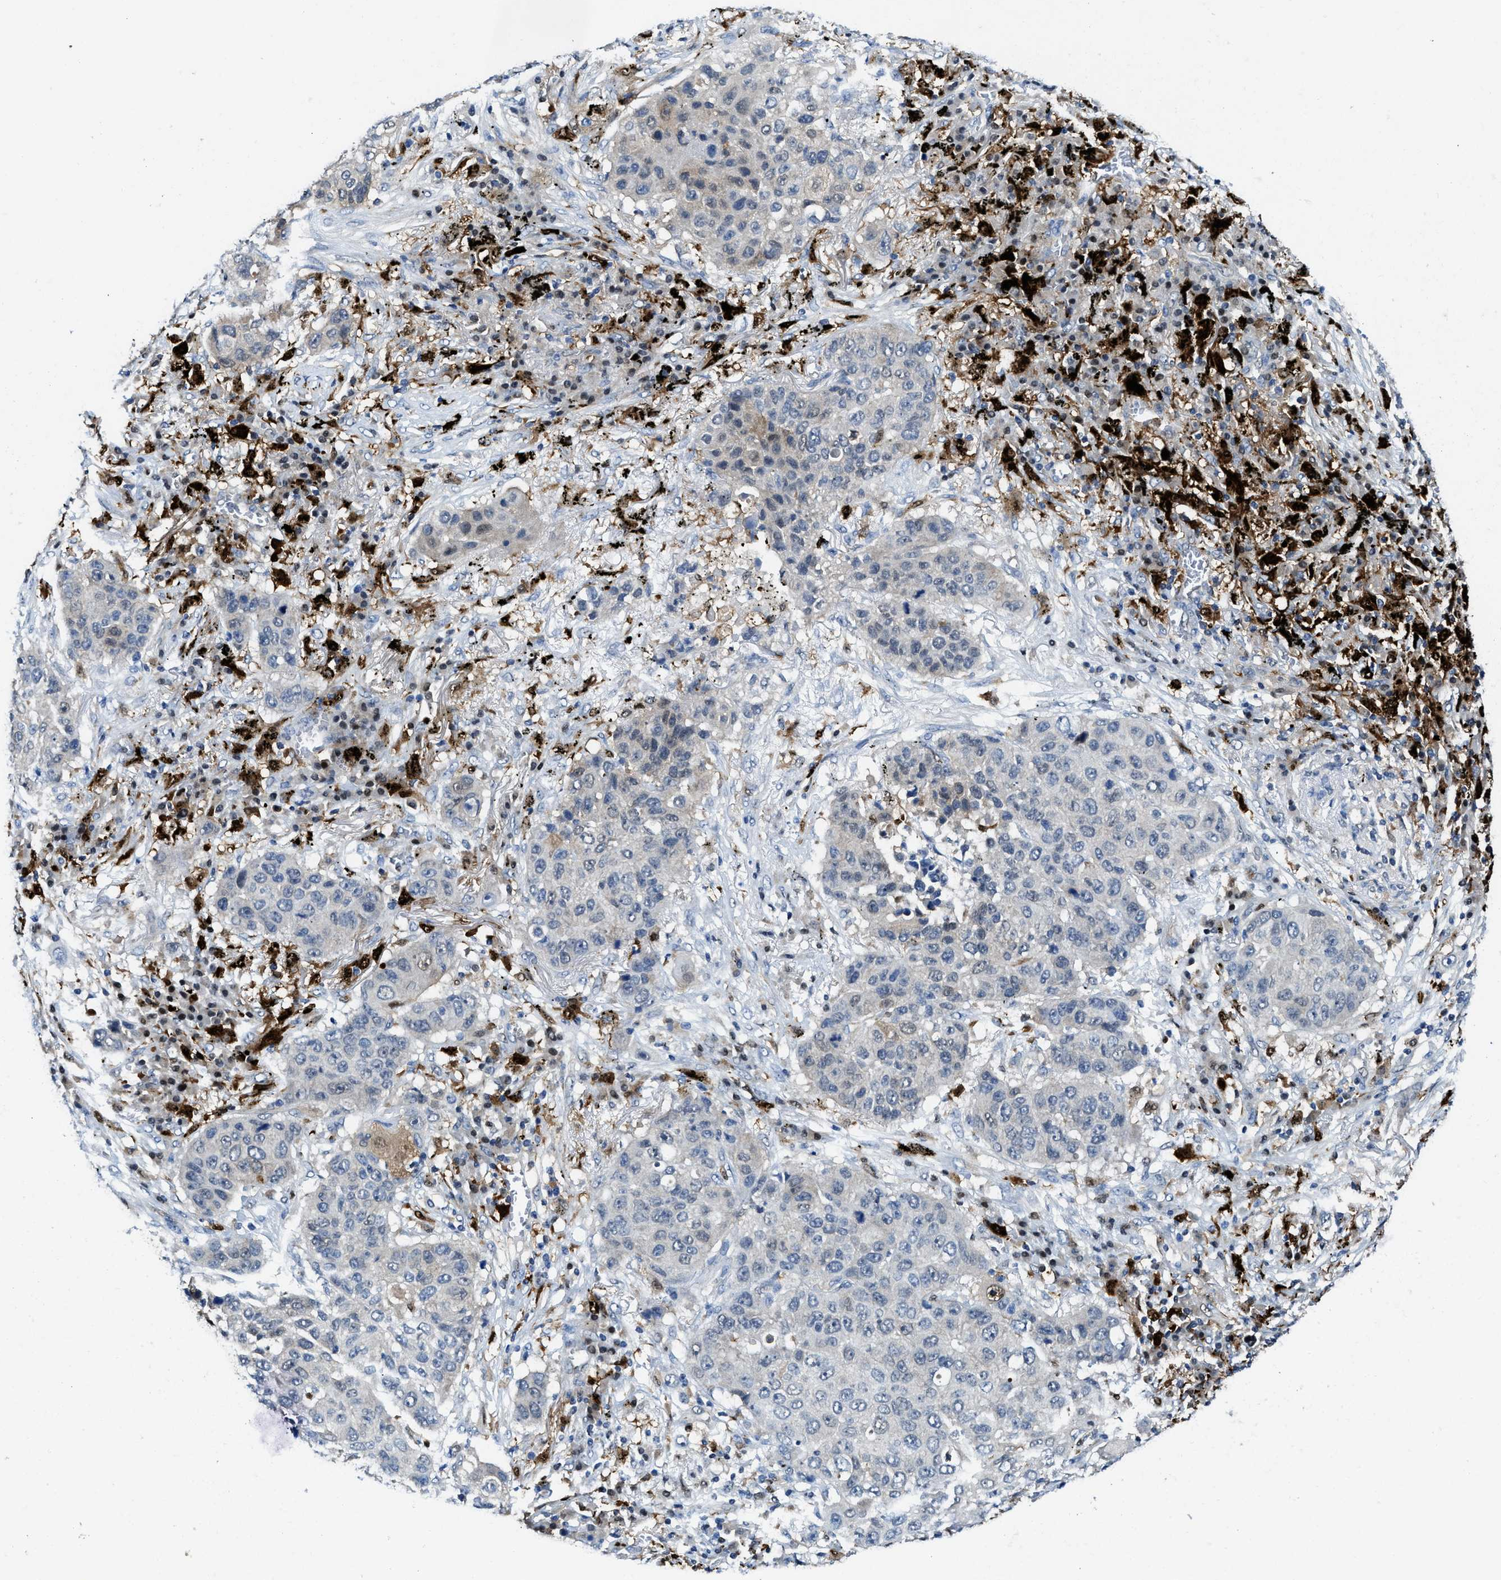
{"staining": {"intensity": "weak", "quantity": "<25%", "location": "cytoplasmic/membranous"}, "tissue": "lung cancer", "cell_type": "Tumor cells", "image_type": "cancer", "snomed": [{"axis": "morphology", "description": "Squamous cell carcinoma, NOS"}, {"axis": "topography", "description": "Lung"}], "caption": "Immunohistochemical staining of human lung cancer exhibits no significant expression in tumor cells. (IHC, brightfield microscopy, high magnification).", "gene": "LTA4H", "patient": {"sex": "male", "age": 57}}